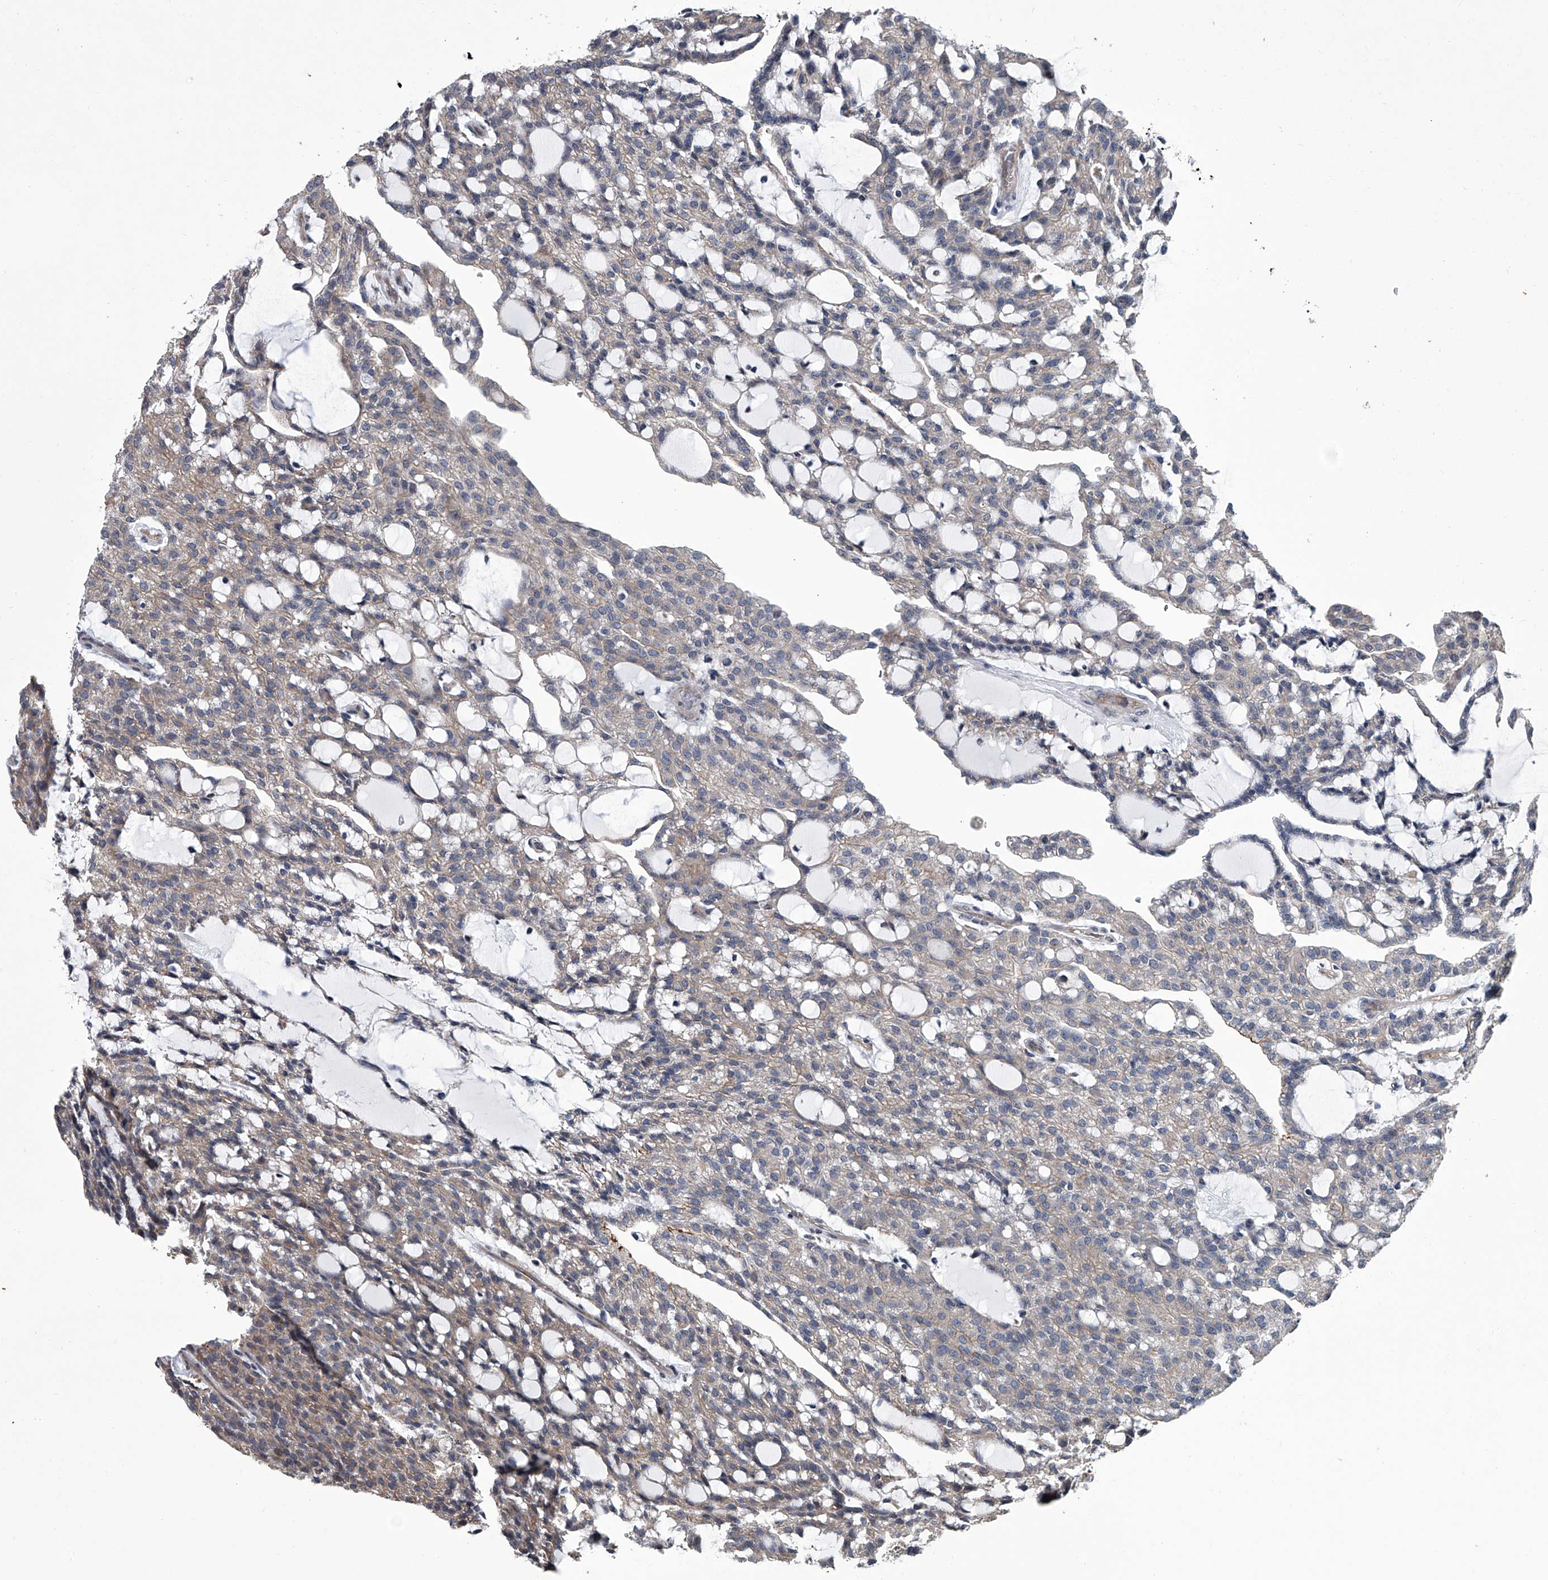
{"staining": {"intensity": "negative", "quantity": "none", "location": "none"}, "tissue": "renal cancer", "cell_type": "Tumor cells", "image_type": "cancer", "snomed": [{"axis": "morphology", "description": "Adenocarcinoma, NOS"}, {"axis": "topography", "description": "Kidney"}], "caption": "This image is of renal cancer (adenocarcinoma) stained with immunohistochemistry to label a protein in brown with the nuclei are counter-stained blue. There is no staining in tumor cells. (Stains: DAB immunohistochemistry (IHC) with hematoxylin counter stain, Microscopy: brightfield microscopy at high magnification).", "gene": "ABCG1", "patient": {"sex": "male", "age": 63}}